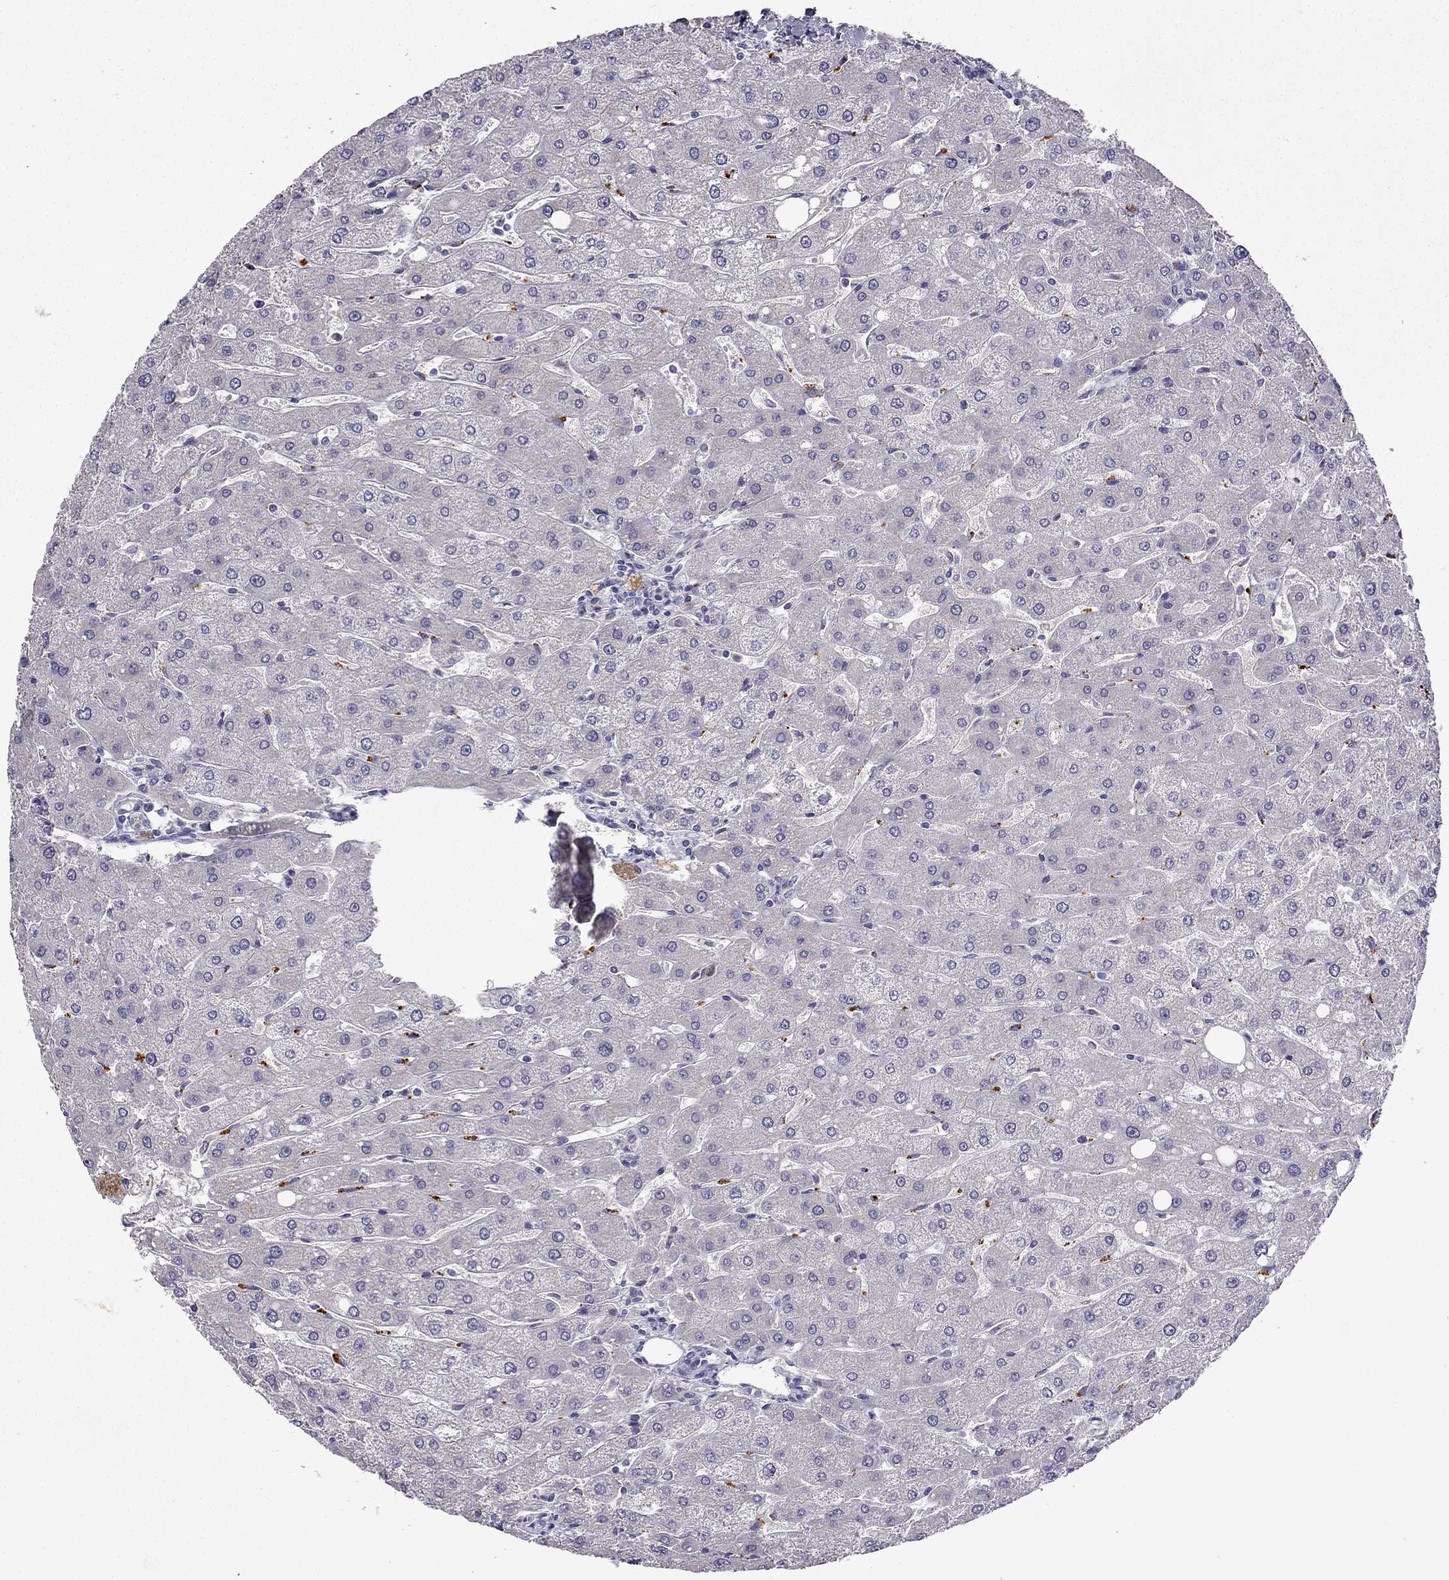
{"staining": {"intensity": "negative", "quantity": "none", "location": "none"}, "tissue": "liver", "cell_type": "Cholangiocytes", "image_type": "normal", "snomed": [{"axis": "morphology", "description": "Normal tissue, NOS"}, {"axis": "topography", "description": "Liver"}], "caption": "Immunohistochemical staining of benign liver shows no significant staining in cholangiocytes.", "gene": "UHRF1", "patient": {"sex": "male", "age": 67}}